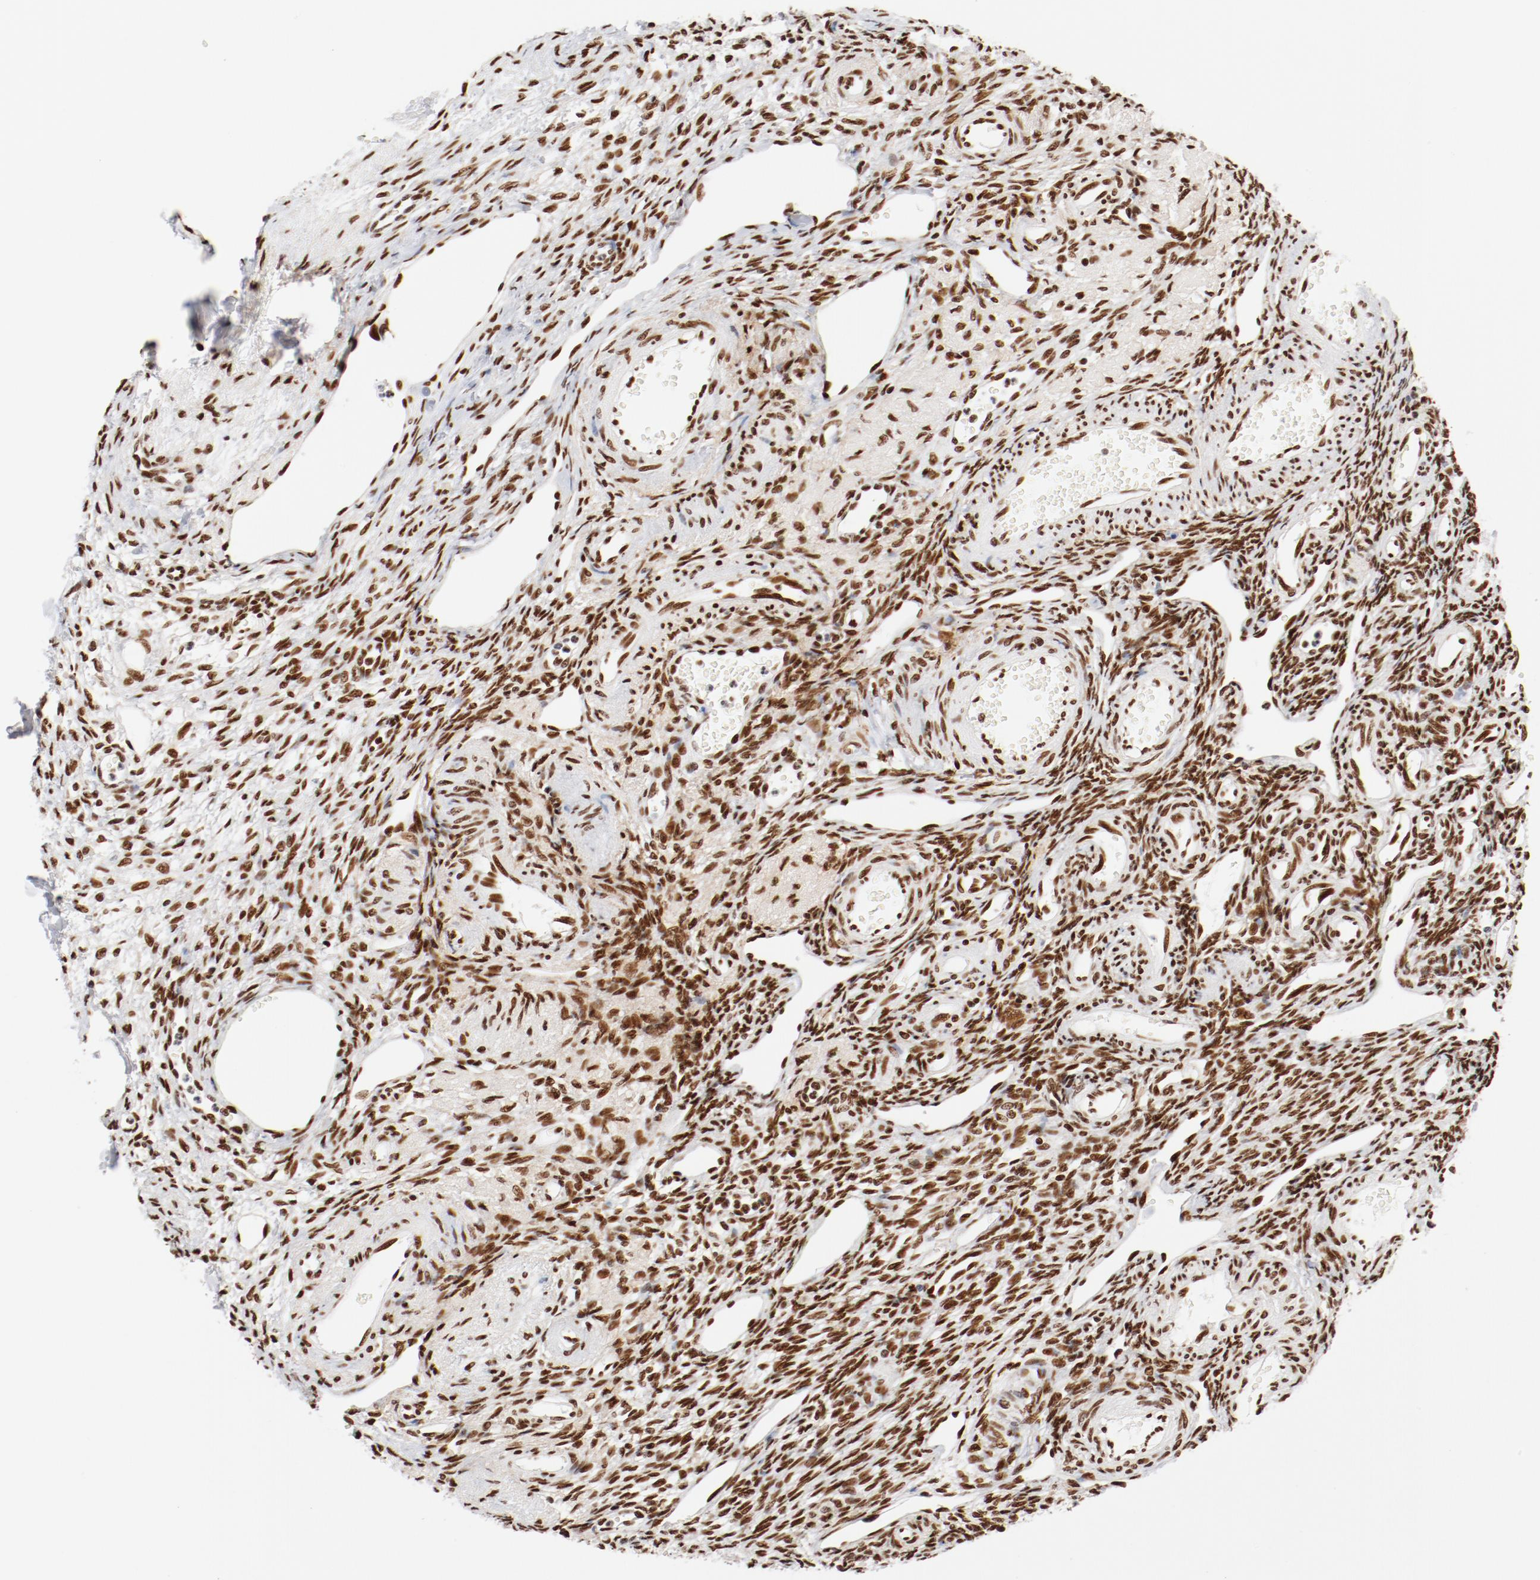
{"staining": {"intensity": "strong", "quantity": ">75%", "location": "nuclear"}, "tissue": "ovary", "cell_type": "Ovarian stroma cells", "image_type": "normal", "snomed": [{"axis": "morphology", "description": "Normal tissue, NOS"}, {"axis": "topography", "description": "Ovary"}], "caption": "Immunohistochemistry (DAB) staining of normal ovary exhibits strong nuclear protein expression in approximately >75% of ovarian stroma cells.", "gene": "CTBP1", "patient": {"sex": "female", "age": 33}}